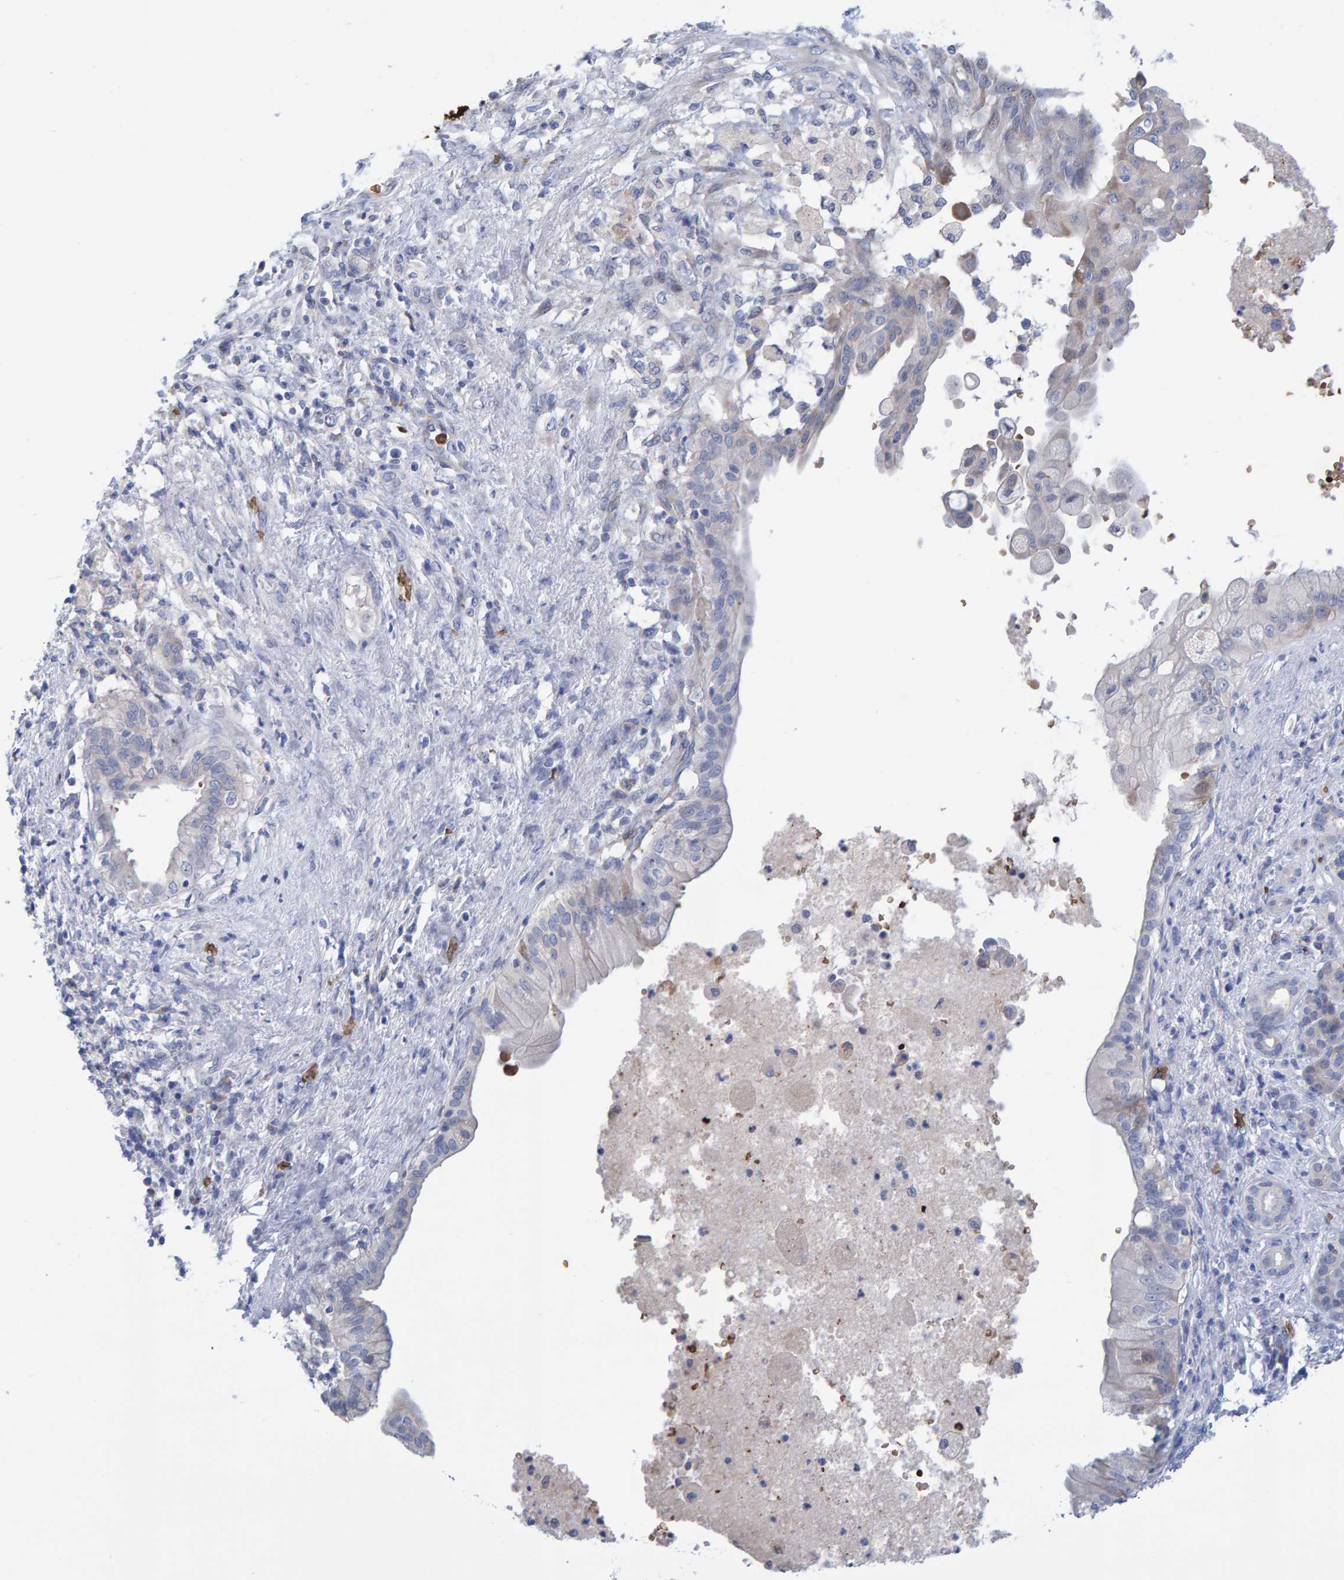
{"staining": {"intensity": "weak", "quantity": "25%-75%", "location": "cytoplasmic/membranous"}, "tissue": "pancreatic cancer", "cell_type": "Tumor cells", "image_type": "cancer", "snomed": [{"axis": "morphology", "description": "Adenocarcinoma, NOS"}, {"axis": "topography", "description": "Pancreas"}], "caption": "Immunohistochemical staining of pancreatic cancer displays low levels of weak cytoplasmic/membranous positivity in approximately 25%-75% of tumor cells.", "gene": "VPS9D1", "patient": {"sex": "female", "age": 78}}